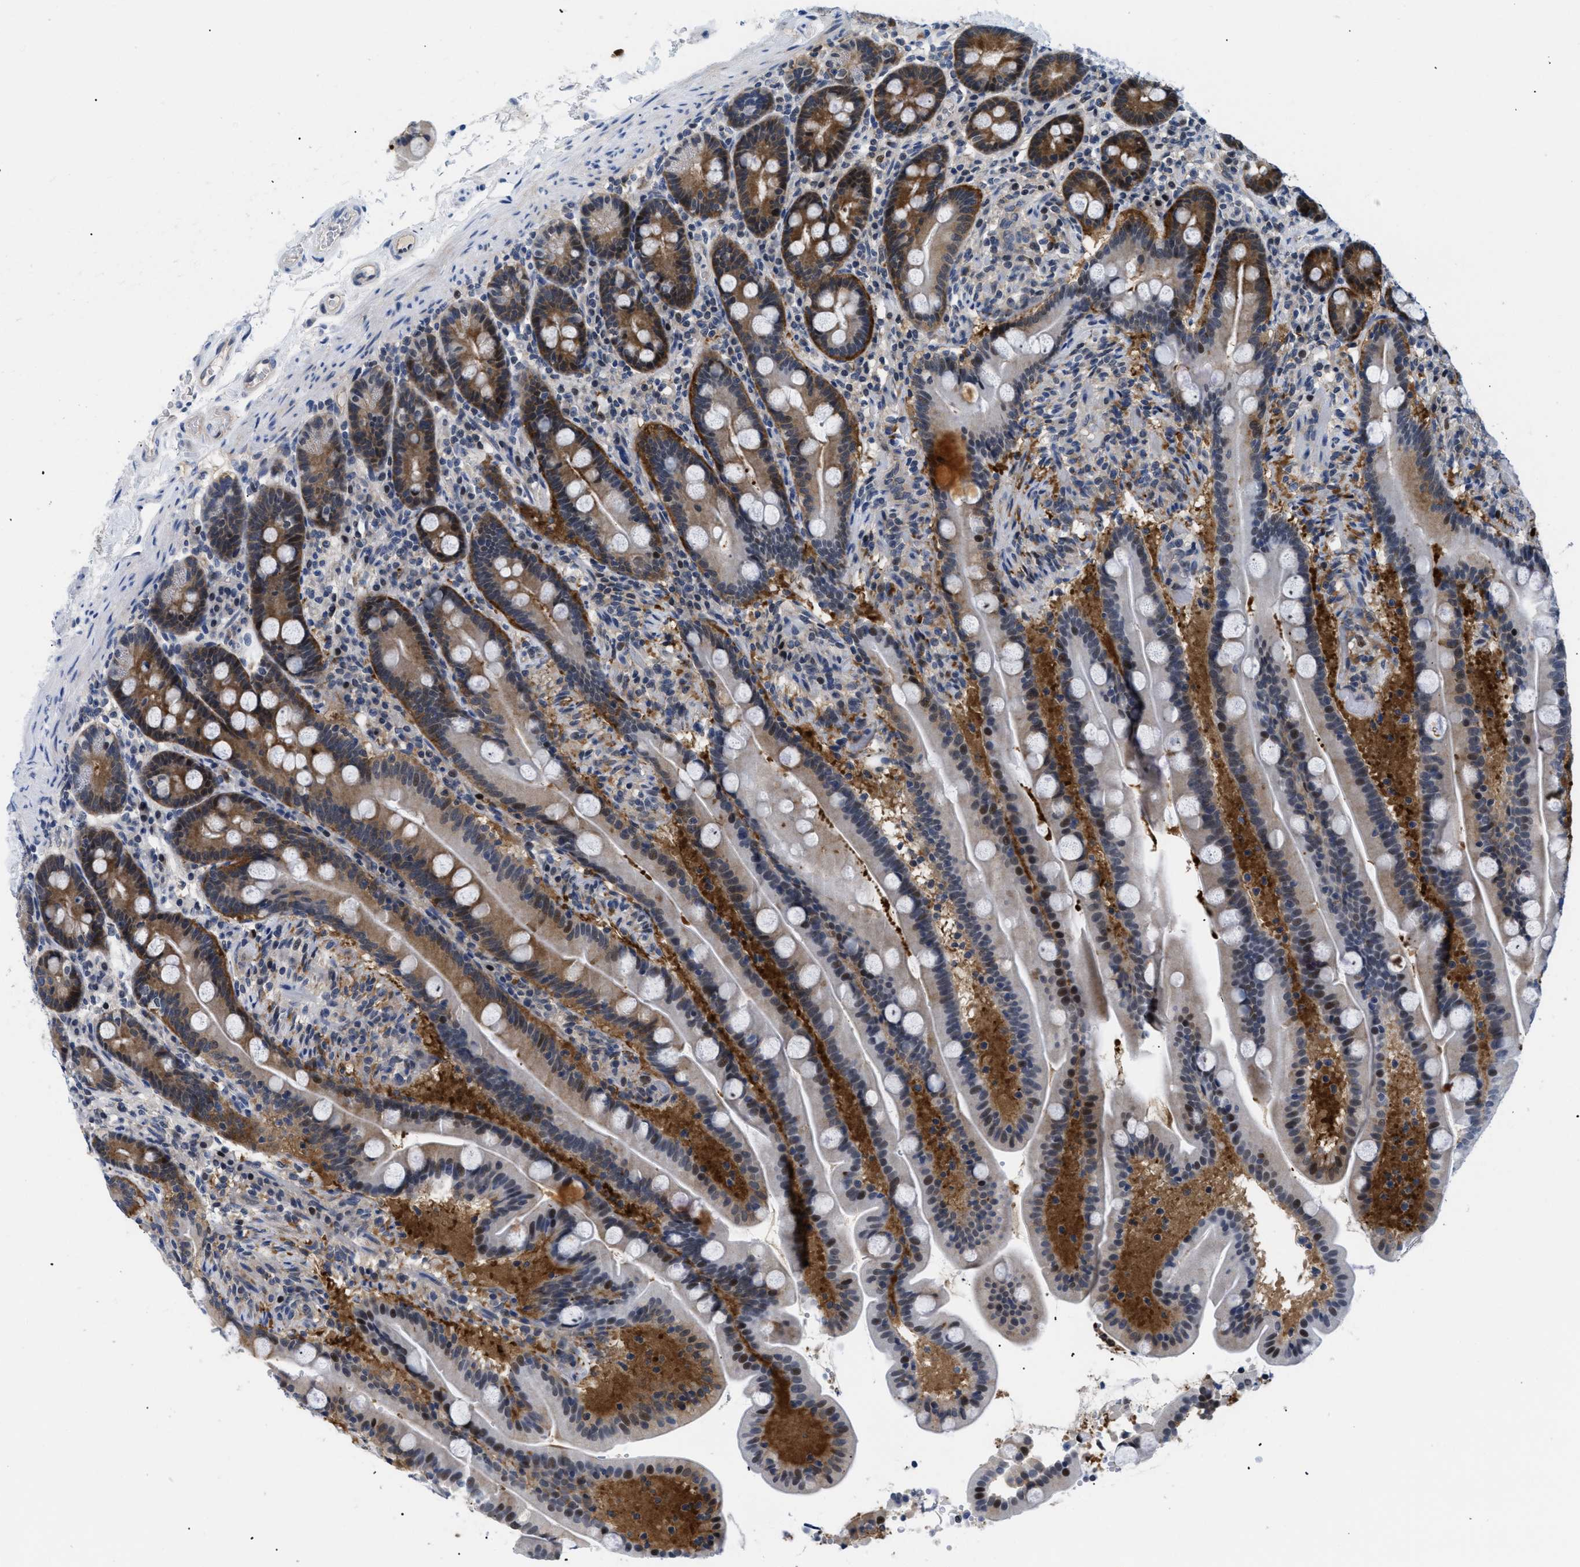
{"staining": {"intensity": "moderate", "quantity": ">75%", "location": "cytoplasmic/membranous,nuclear"}, "tissue": "duodenum", "cell_type": "Glandular cells", "image_type": "normal", "snomed": [{"axis": "morphology", "description": "Normal tissue, NOS"}, {"axis": "topography", "description": "Duodenum"}], "caption": "Duodenum stained for a protein (brown) reveals moderate cytoplasmic/membranous,nuclear positive expression in about >75% of glandular cells.", "gene": "SLC29A2", "patient": {"sex": "male", "age": 54}}